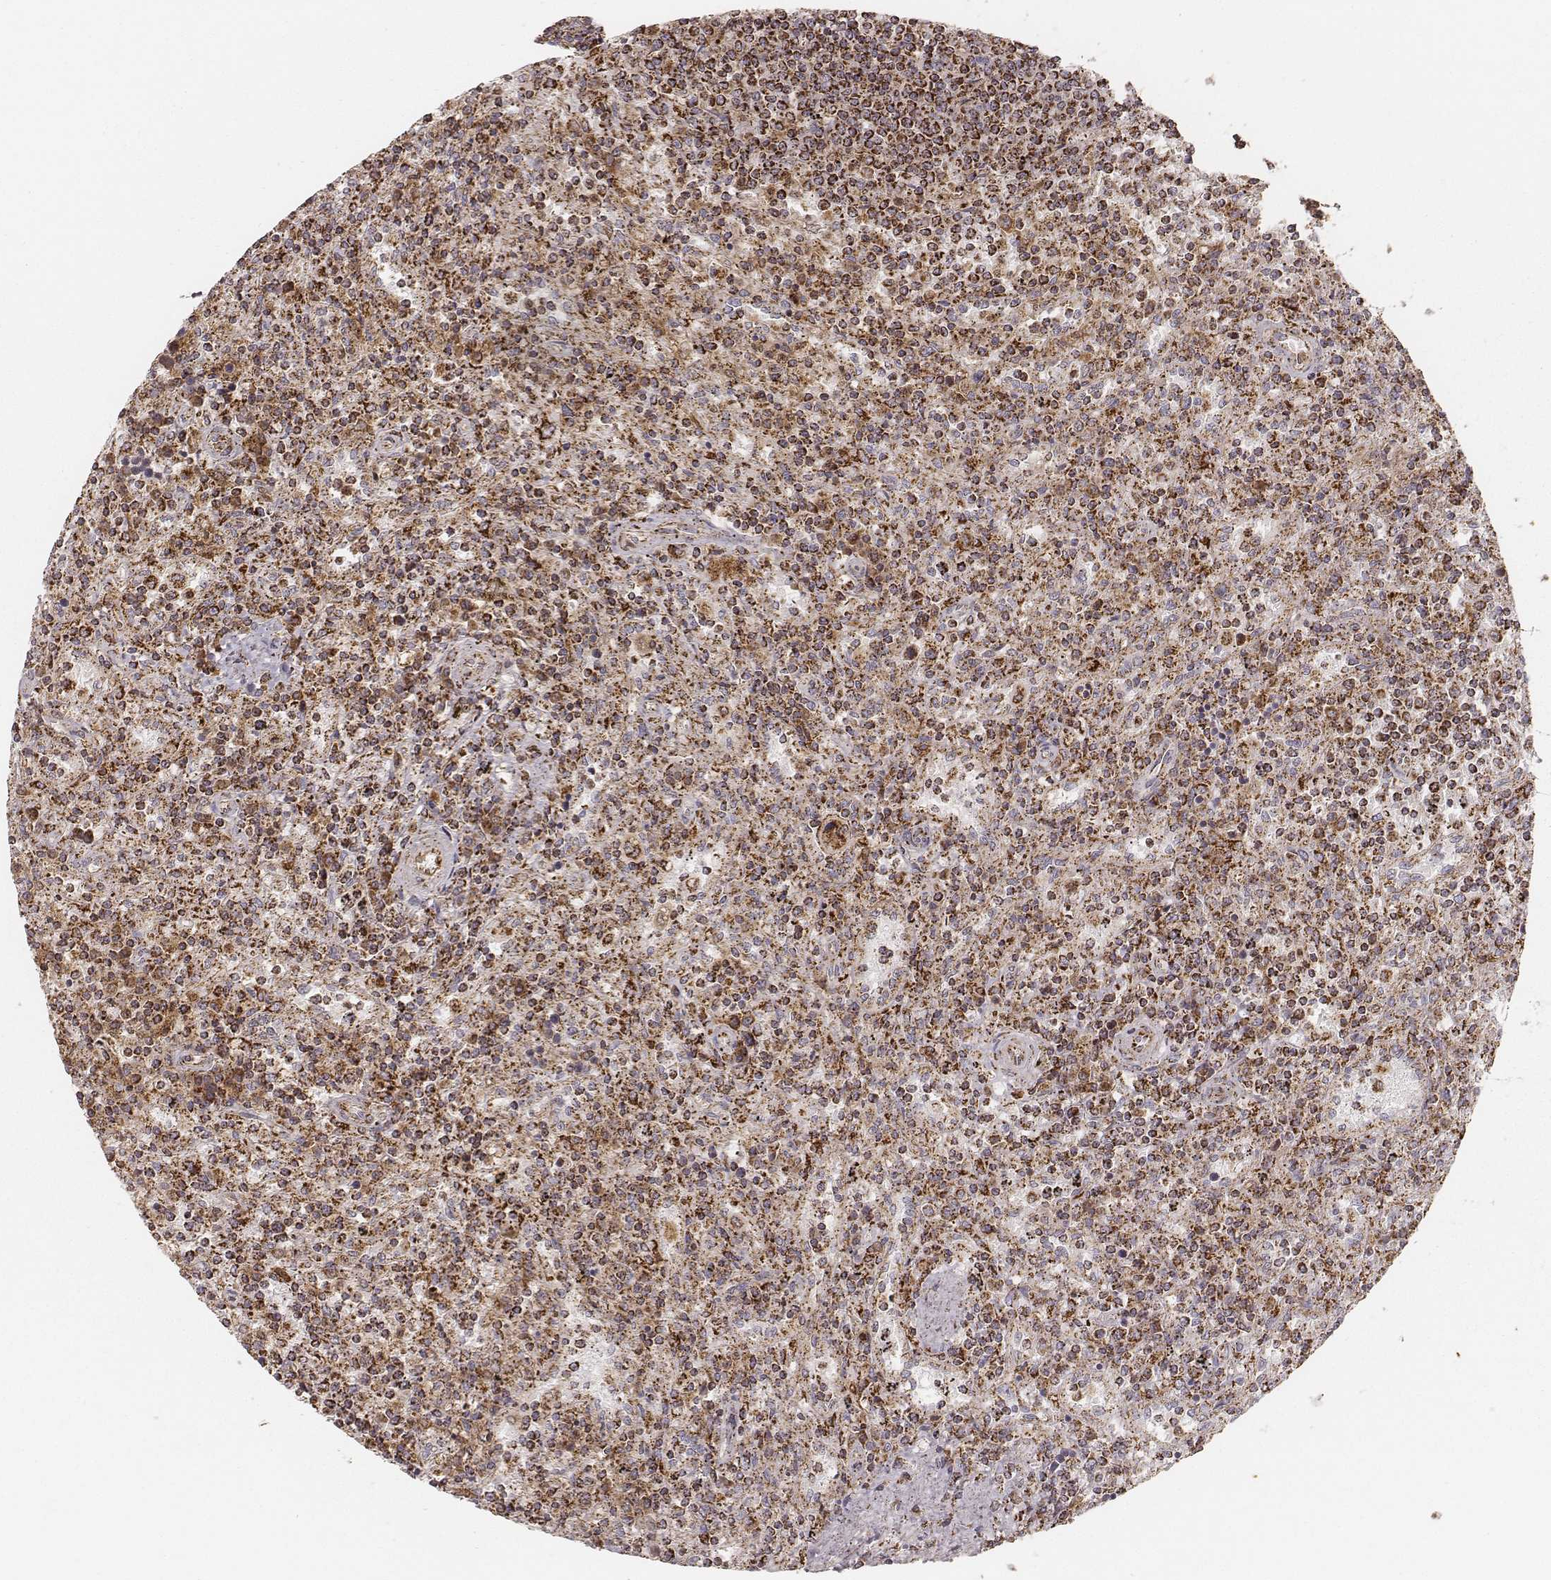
{"staining": {"intensity": "strong", "quantity": ">75%", "location": "cytoplasmic/membranous"}, "tissue": "lymphoma", "cell_type": "Tumor cells", "image_type": "cancer", "snomed": [{"axis": "morphology", "description": "Malignant lymphoma, non-Hodgkin's type, Low grade"}, {"axis": "topography", "description": "Spleen"}], "caption": "High-magnification brightfield microscopy of lymphoma stained with DAB (brown) and counterstained with hematoxylin (blue). tumor cells exhibit strong cytoplasmic/membranous positivity is present in approximately>75% of cells.", "gene": "CS", "patient": {"sex": "male", "age": 62}}